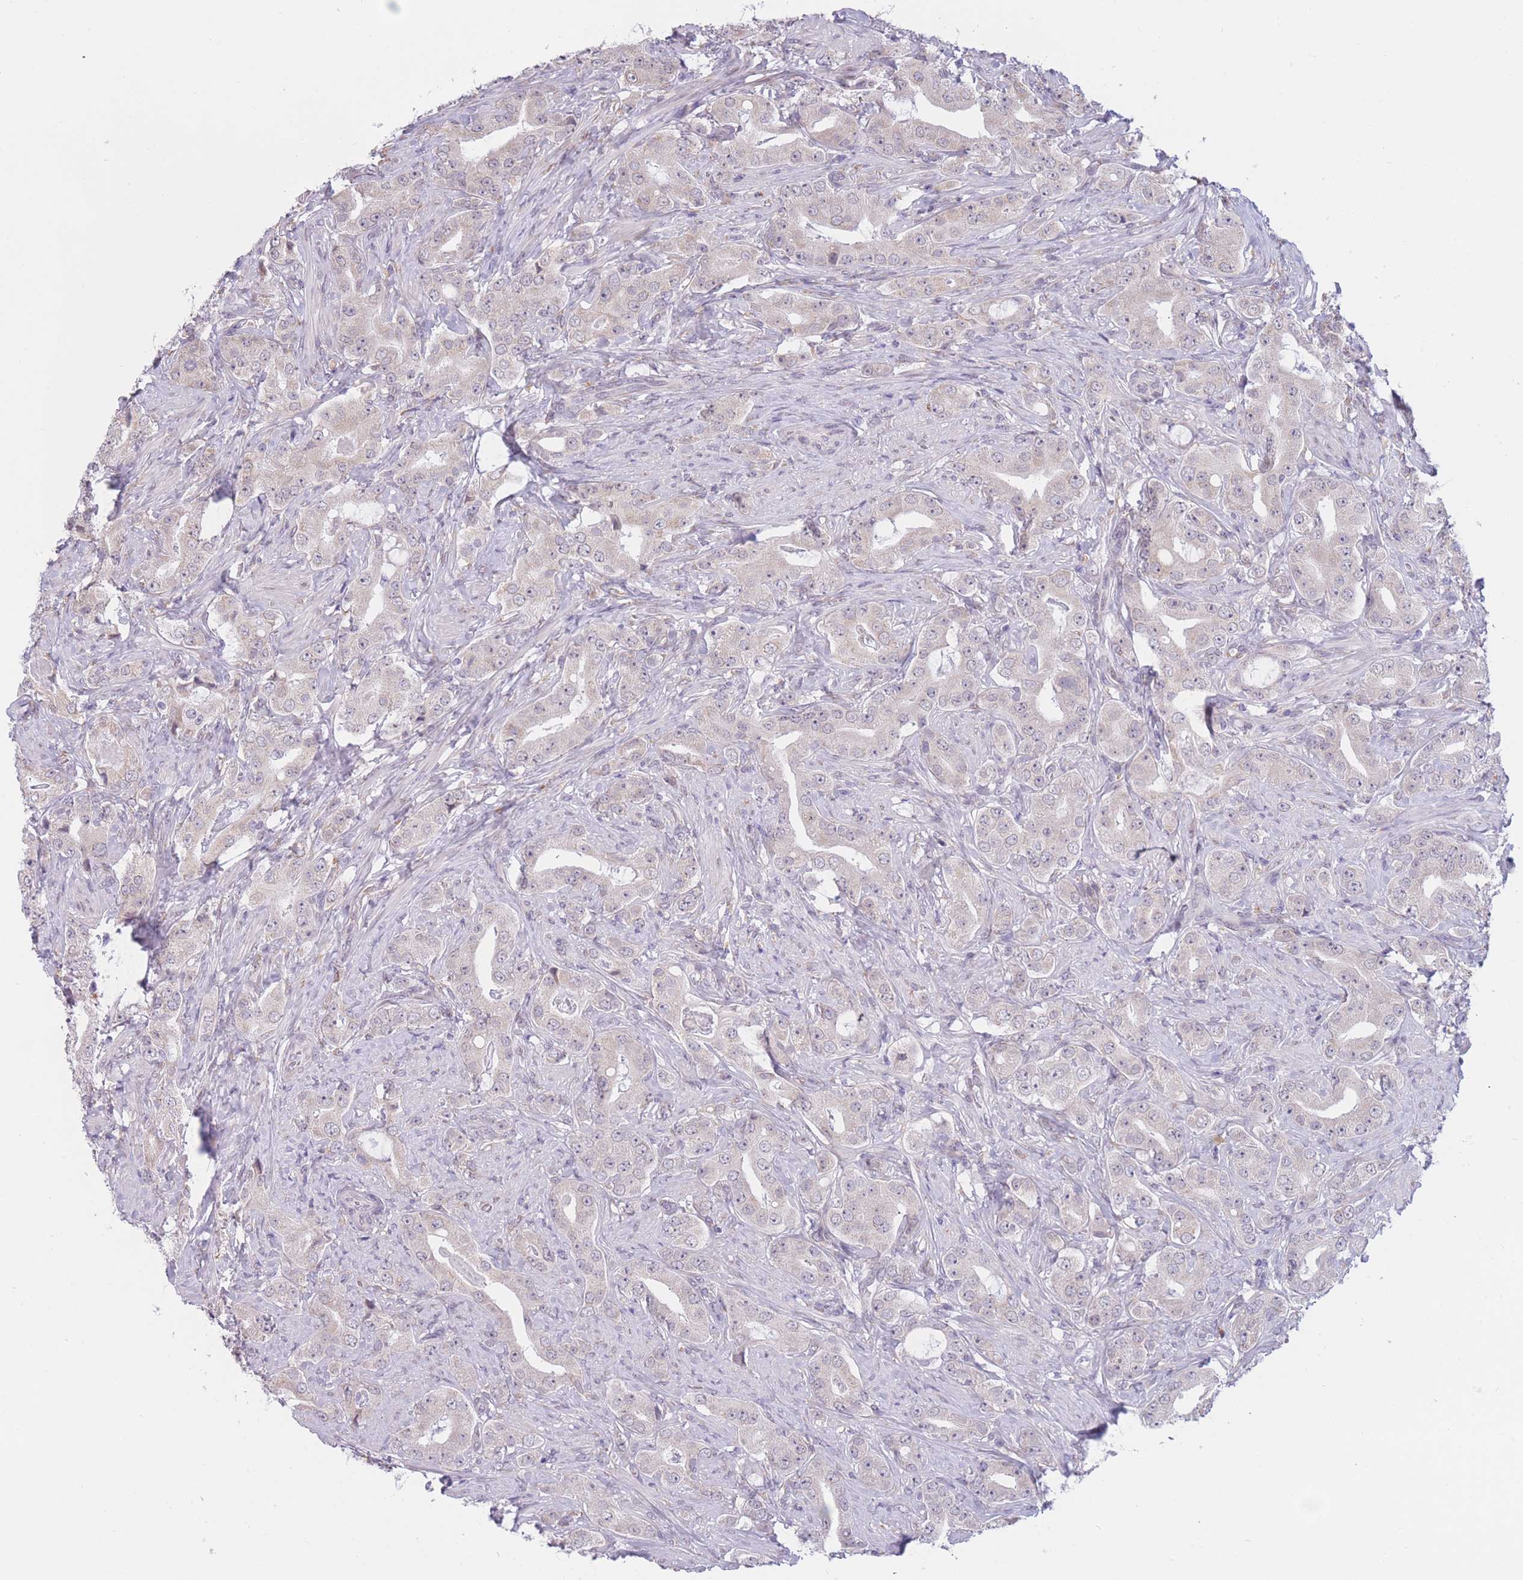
{"staining": {"intensity": "negative", "quantity": "none", "location": "none"}, "tissue": "prostate cancer", "cell_type": "Tumor cells", "image_type": "cancer", "snomed": [{"axis": "morphology", "description": "Adenocarcinoma, High grade"}, {"axis": "topography", "description": "Prostate"}], "caption": "Immunohistochemistry (IHC) image of neoplastic tissue: prostate cancer (adenocarcinoma (high-grade)) stained with DAB (3,3'-diaminobenzidine) displays no significant protein expression in tumor cells.", "gene": "COL27A1", "patient": {"sex": "male", "age": 63}}